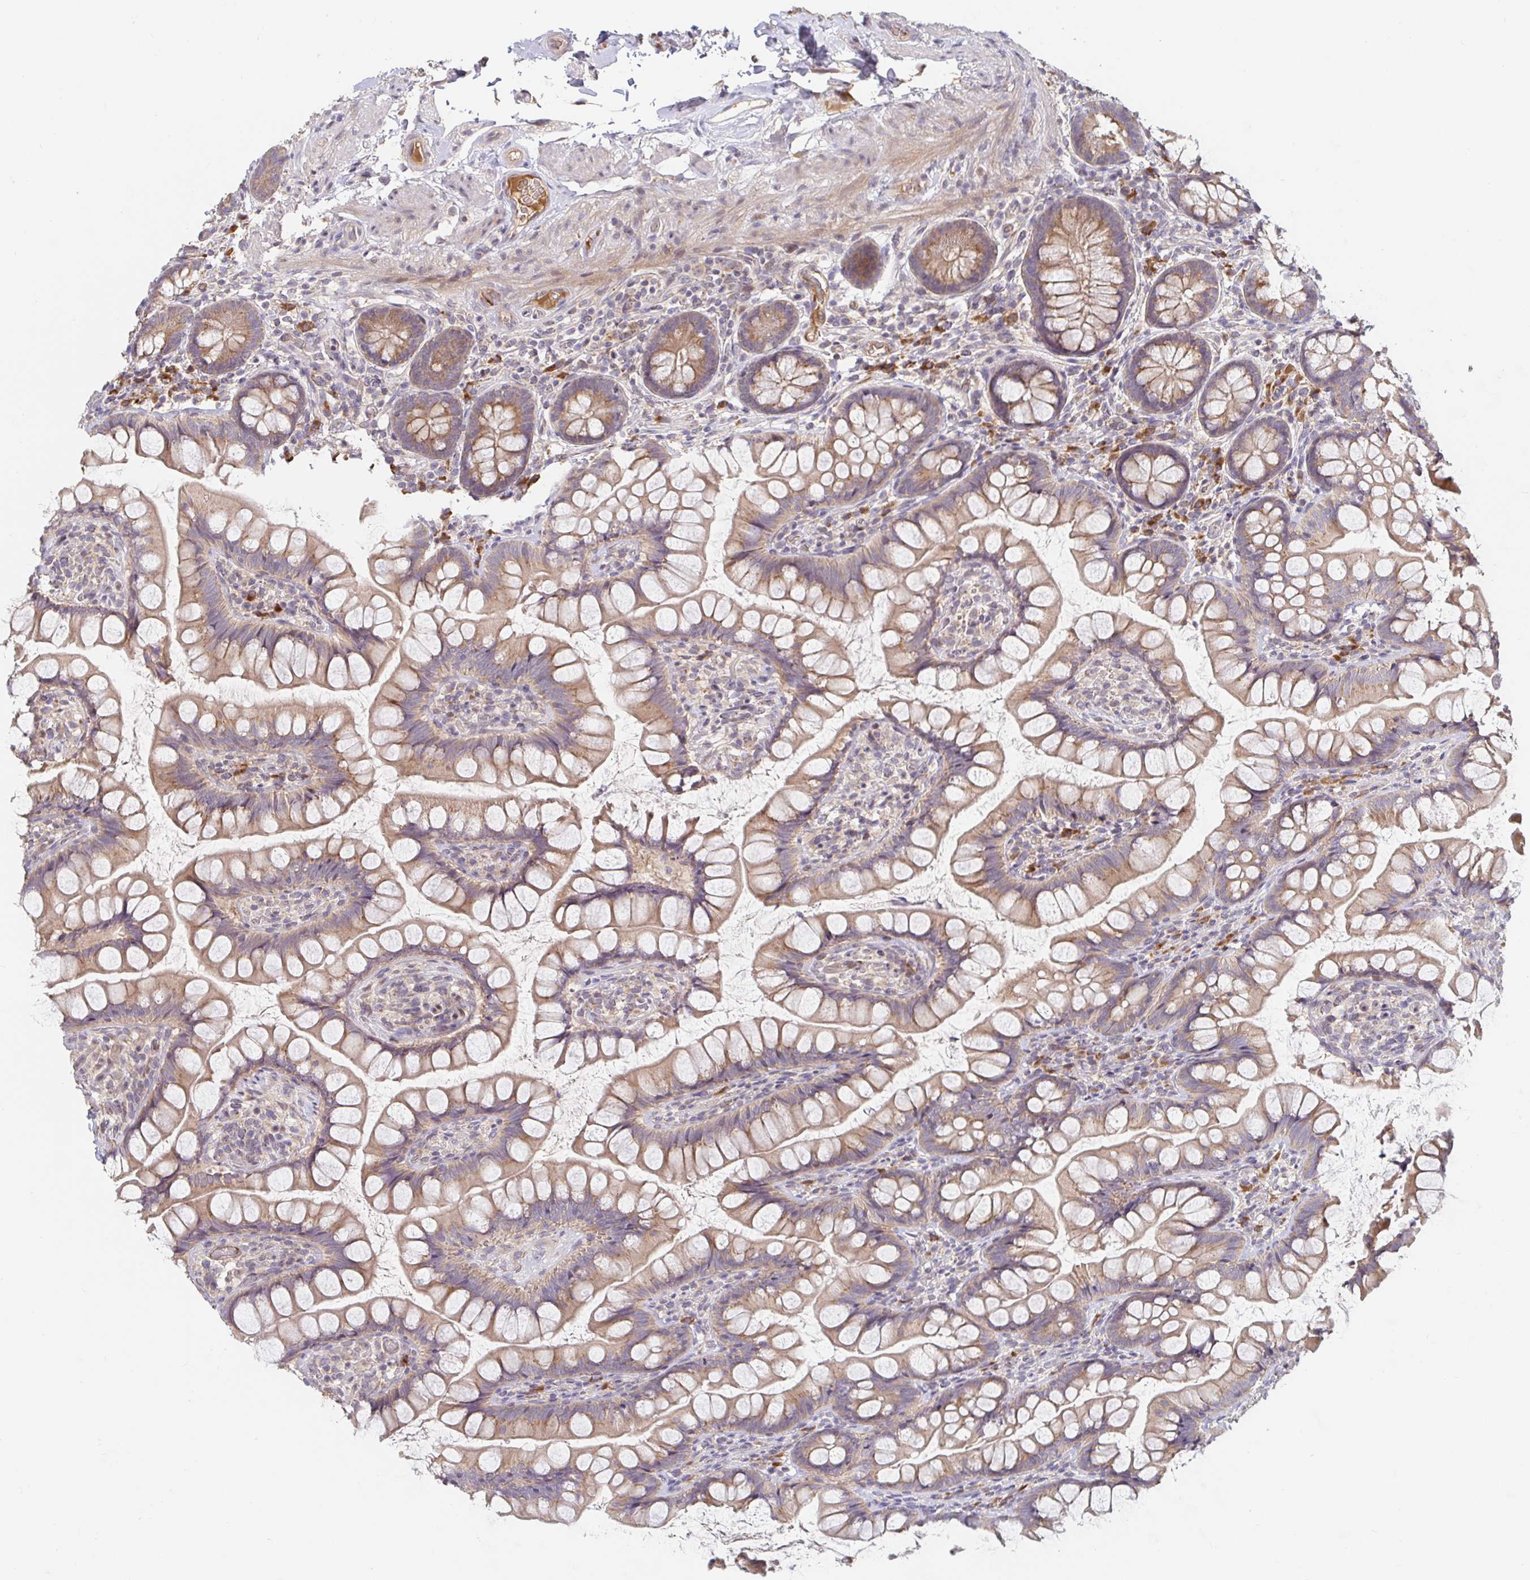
{"staining": {"intensity": "moderate", "quantity": ">75%", "location": "cytoplasmic/membranous"}, "tissue": "small intestine", "cell_type": "Glandular cells", "image_type": "normal", "snomed": [{"axis": "morphology", "description": "Normal tissue, NOS"}, {"axis": "topography", "description": "Small intestine"}], "caption": "IHC photomicrograph of normal small intestine stained for a protein (brown), which demonstrates medium levels of moderate cytoplasmic/membranous expression in about >75% of glandular cells.", "gene": "LARP1", "patient": {"sex": "male", "age": 70}}